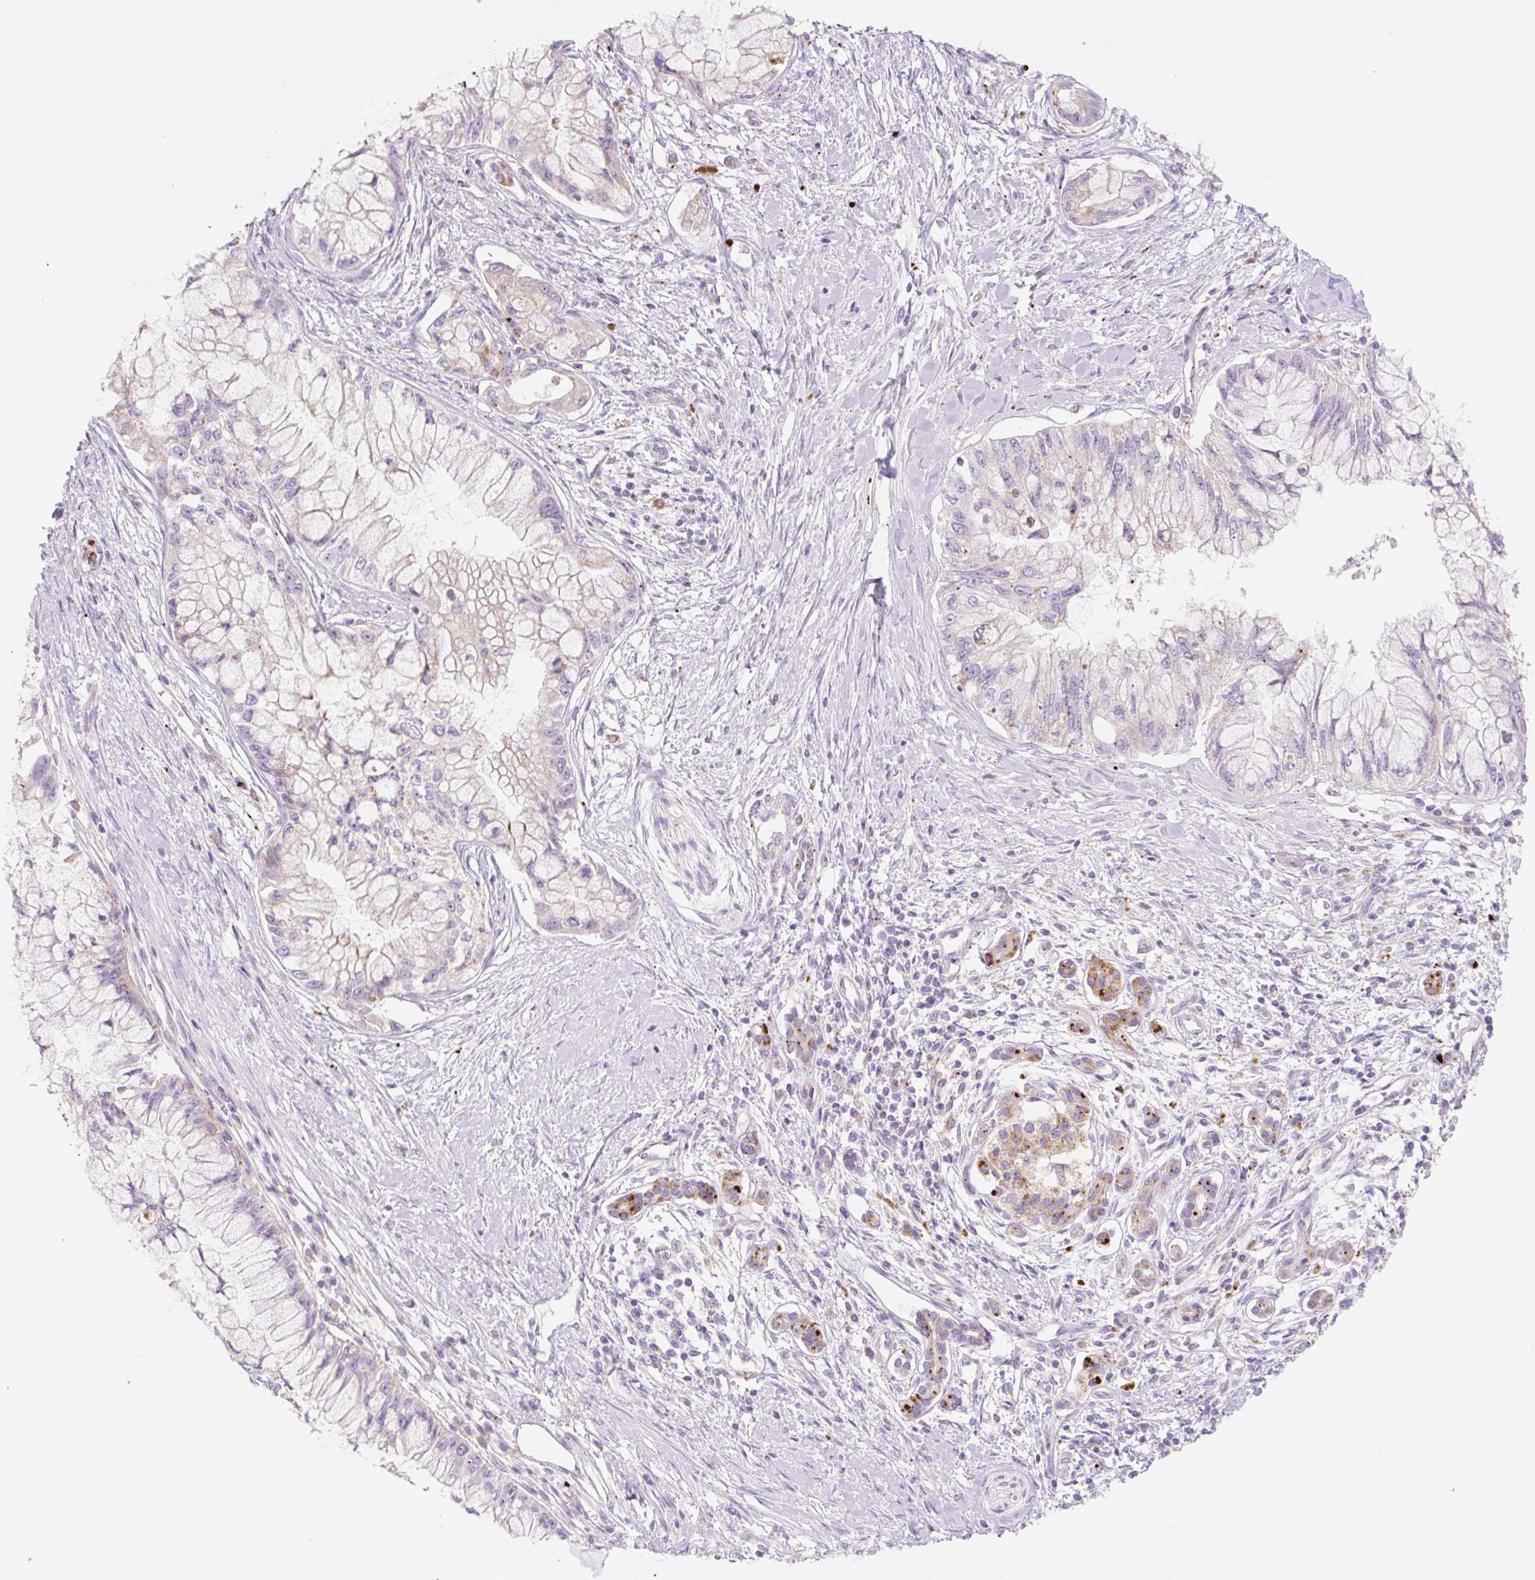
{"staining": {"intensity": "weak", "quantity": "<25%", "location": "cytoplasmic/membranous"}, "tissue": "pancreatic cancer", "cell_type": "Tumor cells", "image_type": "cancer", "snomed": [{"axis": "morphology", "description": "Adenocarcinoma, NOS"}, {"axis": "topography", "description": "Pancreas"}], "caption": "Micrograph shows no protein expression in tumor cells of pancreatic adenocarcinoma tissue.", "gene": "CLEC3A", "patient": {"sex": "male", "age": 48}}